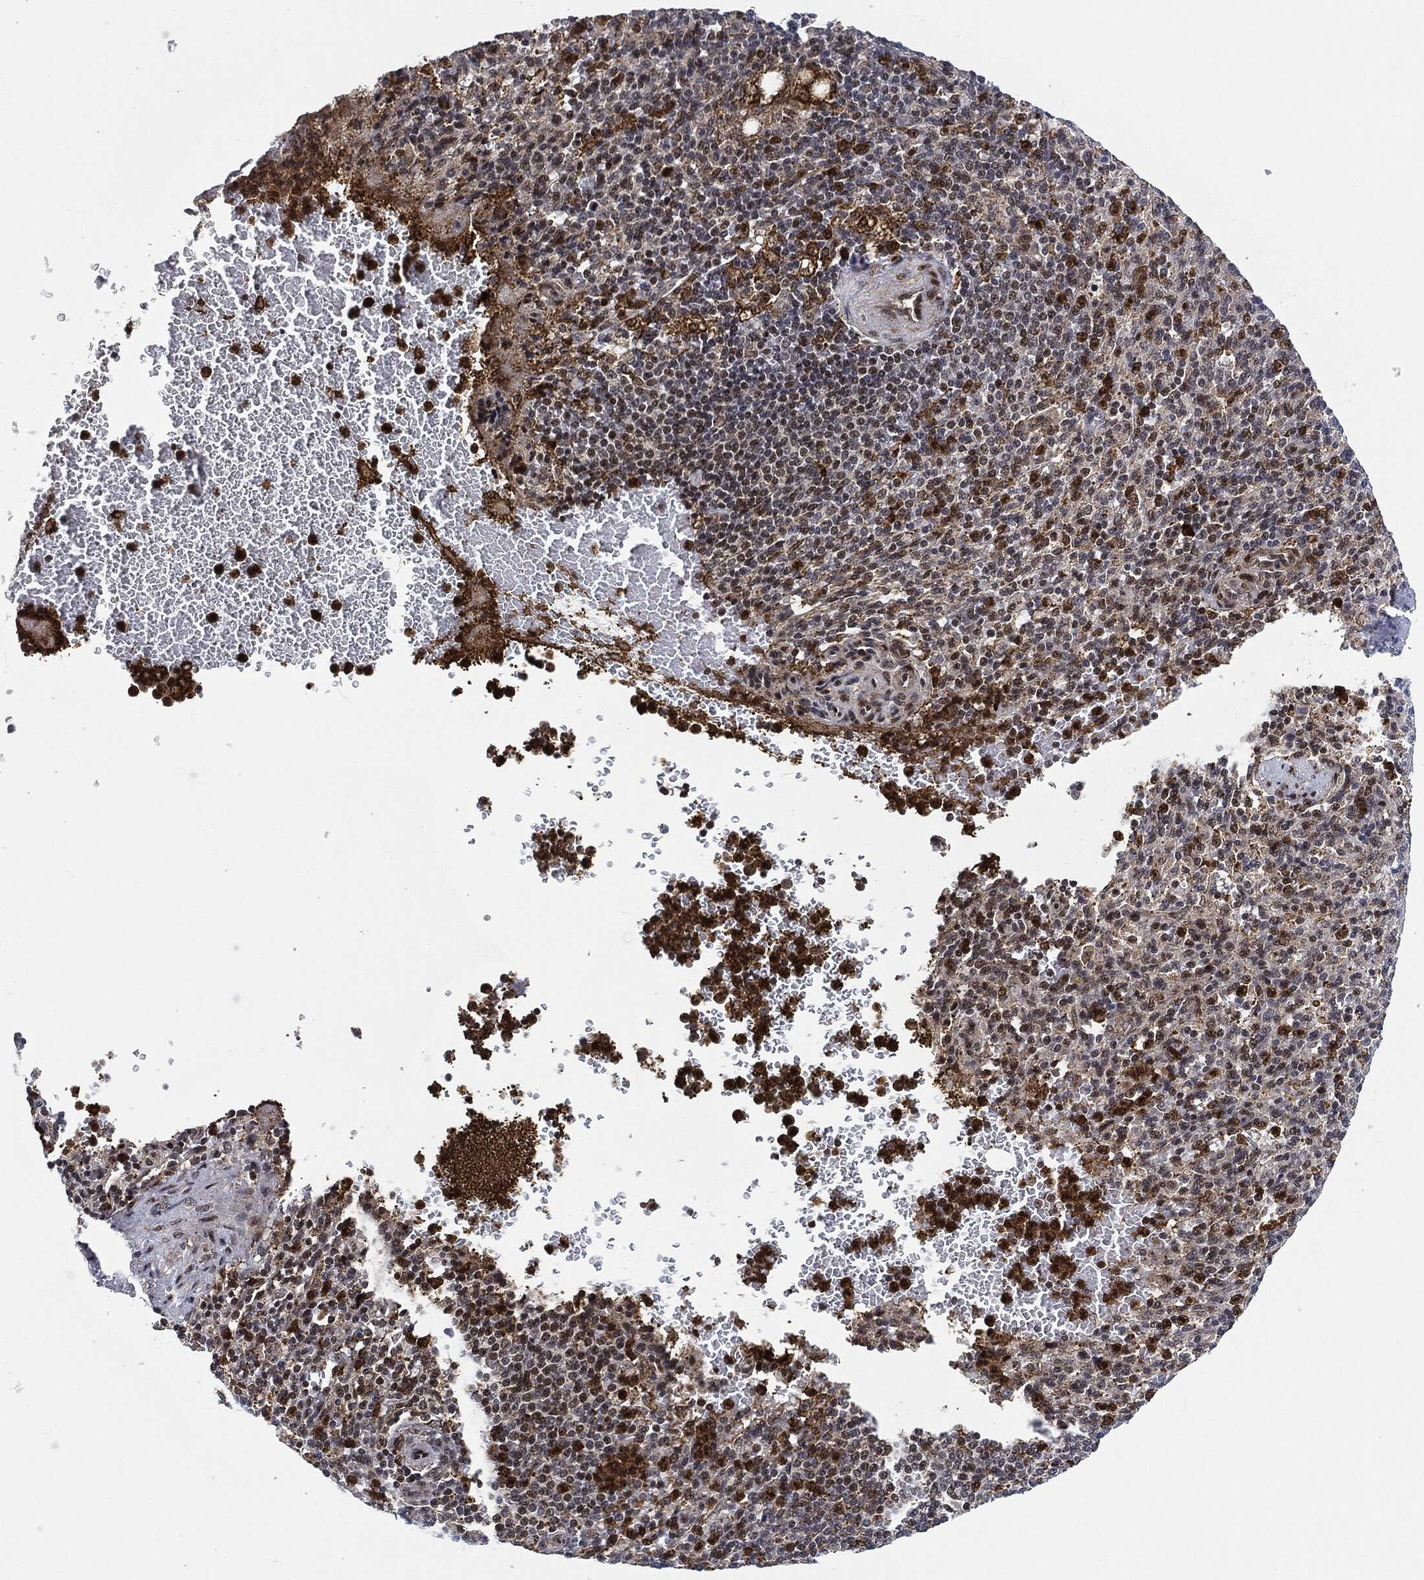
{"staining": {"intensity": "strong", "quantity": "25%-75%", "location": "cytoplasmic/membranous,nuclear"}, "tissue": "spleen", "cell_type": "Cells in red pulp", "image_type": "normal", "snomed": [{"axis": "morphology", "description": "Normal tissue, NOS"}, {"axis": "topography", "description": "Spleen"}], "caption": "Protein expression analysis of normal human spleen reveals strong cytoplasmic/membranous,nuclear positivity in approximately 25%-75% of cells in red pulp.", "gene": "NANOS3", "patient": {"sex": "female", "age": 74}}